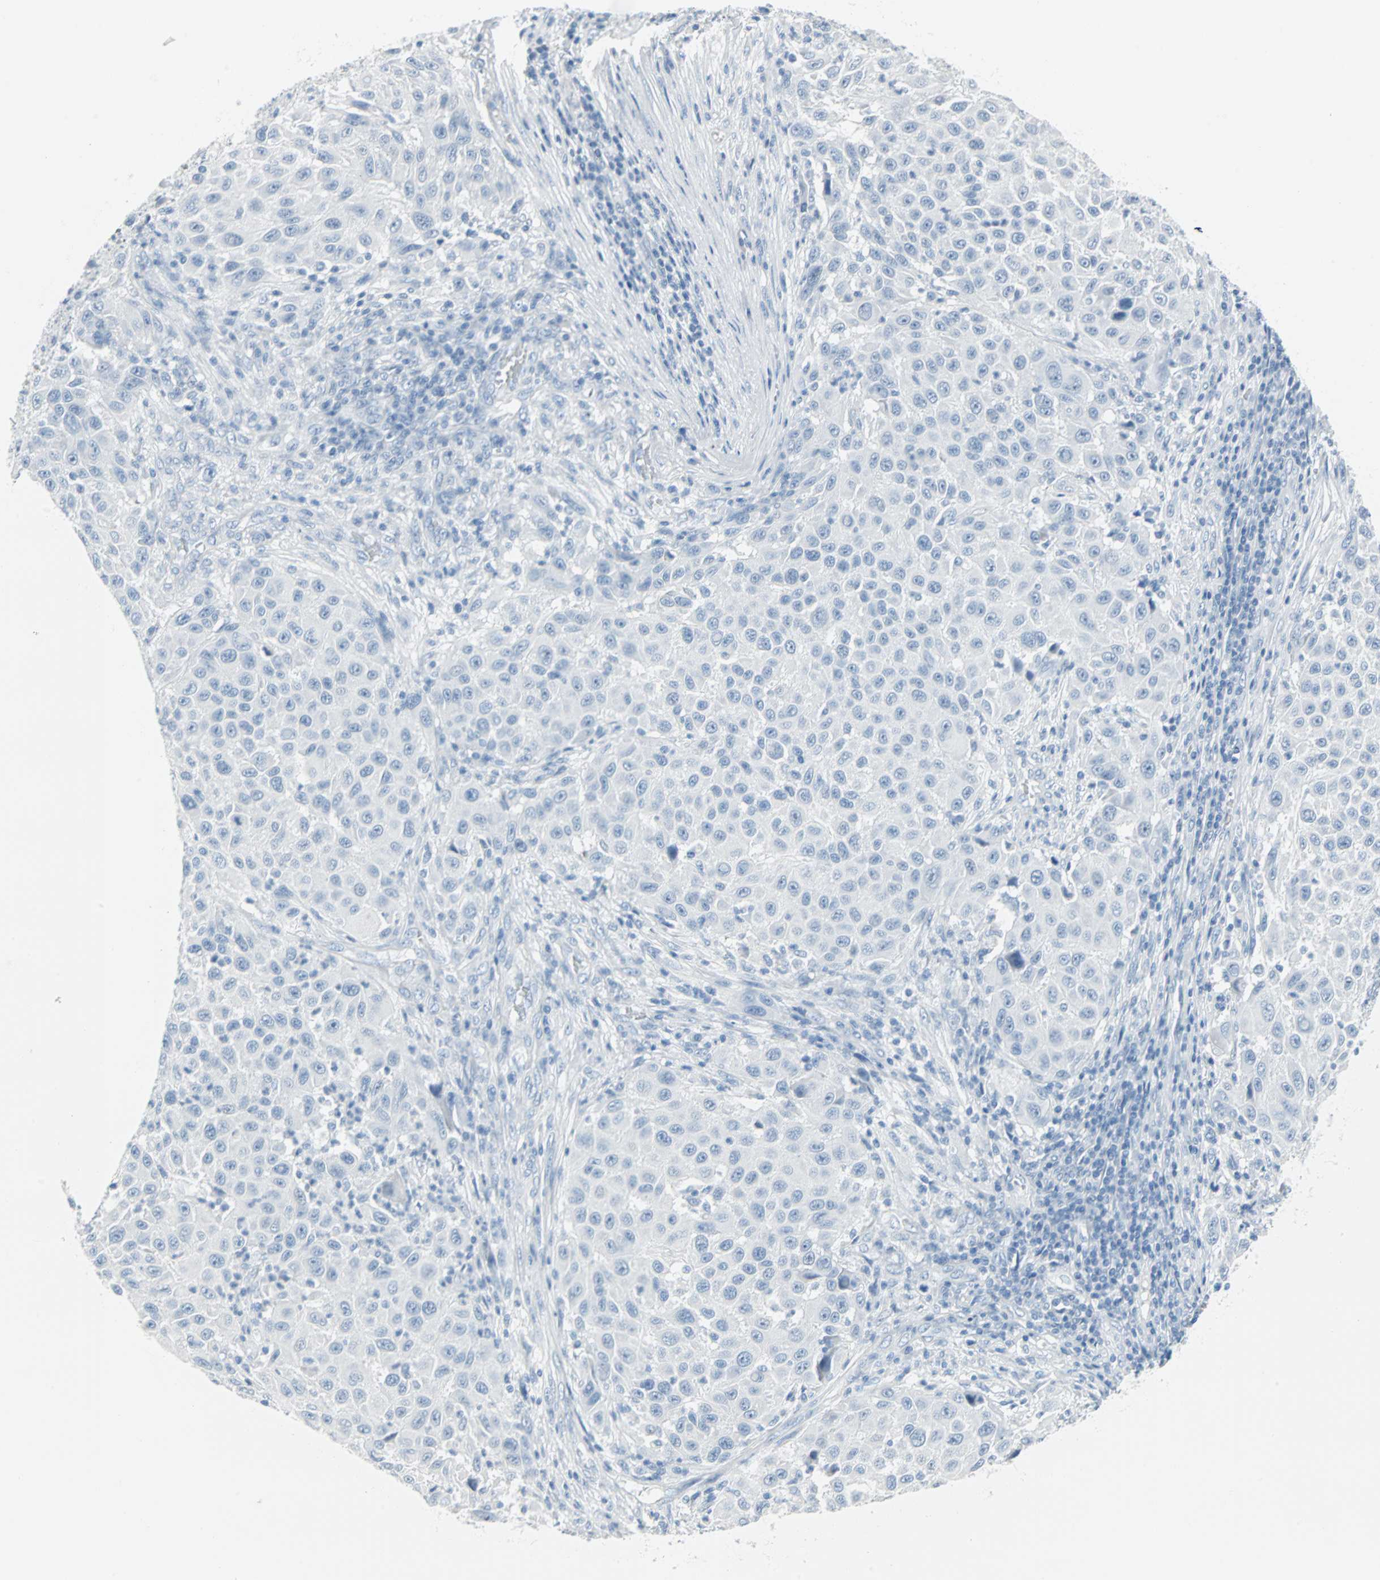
{"staining": {"intensity": "negative", "quantity": "none", "location": "none"}, "tissue": "melanoma", "cell_type": "Tumor cells", "image_type": "cancer", "snomed": [{"axis": "morphology", "description": "Malignant melanoma, Metastatic site"}, {"axis": "topography", "description": "Lymph node"}], "caption": "High power microscopy histopathology image of an immunohistochemistry (IHC) photomicrograph of malignant melanoma (metastatic site), revealing no significant positivity in tumor cells.", "gene": "STX1A", "patient": {"sex": "male", "age": 61}}